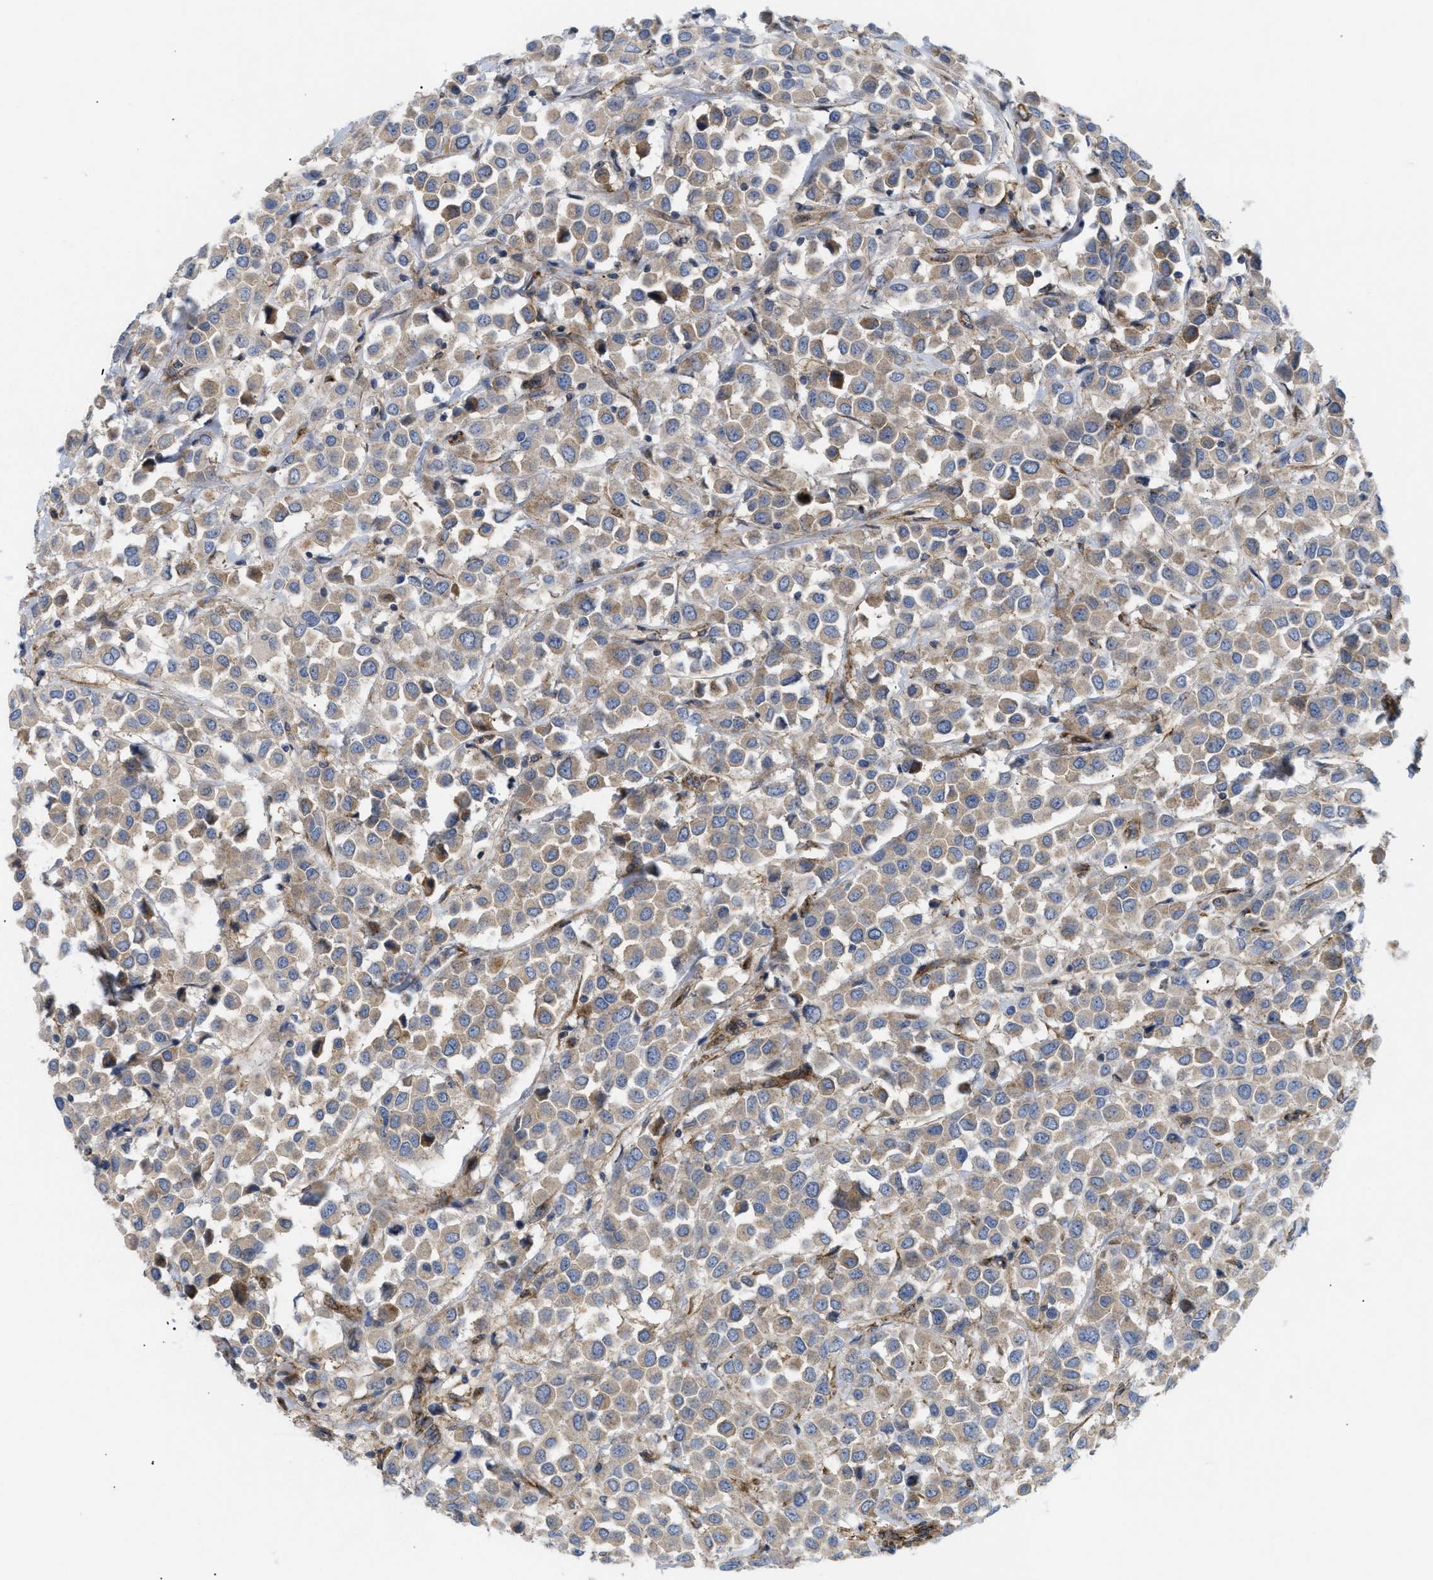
{"staining": {"intensity": "weak", "quantity": ">75%", "location": "cytoplasmic/membranous"}, "tissue": "breast cancer", "cell_type": "Tumor cells", "image_type": "cancer", "snomed": [{"axis": "morphology", "description": "Duct carcinoma"}, {"axis": "topography", "description": "Breast"}], "caption": "Immunohistochemical staining of intraductal carcinoma (breast) displays weak cytoplasmic/membranous protein staining in approximately >75% of tumor cells.", "gene": "DCTN4", "patient": {"sex": "female", "age": 61}}